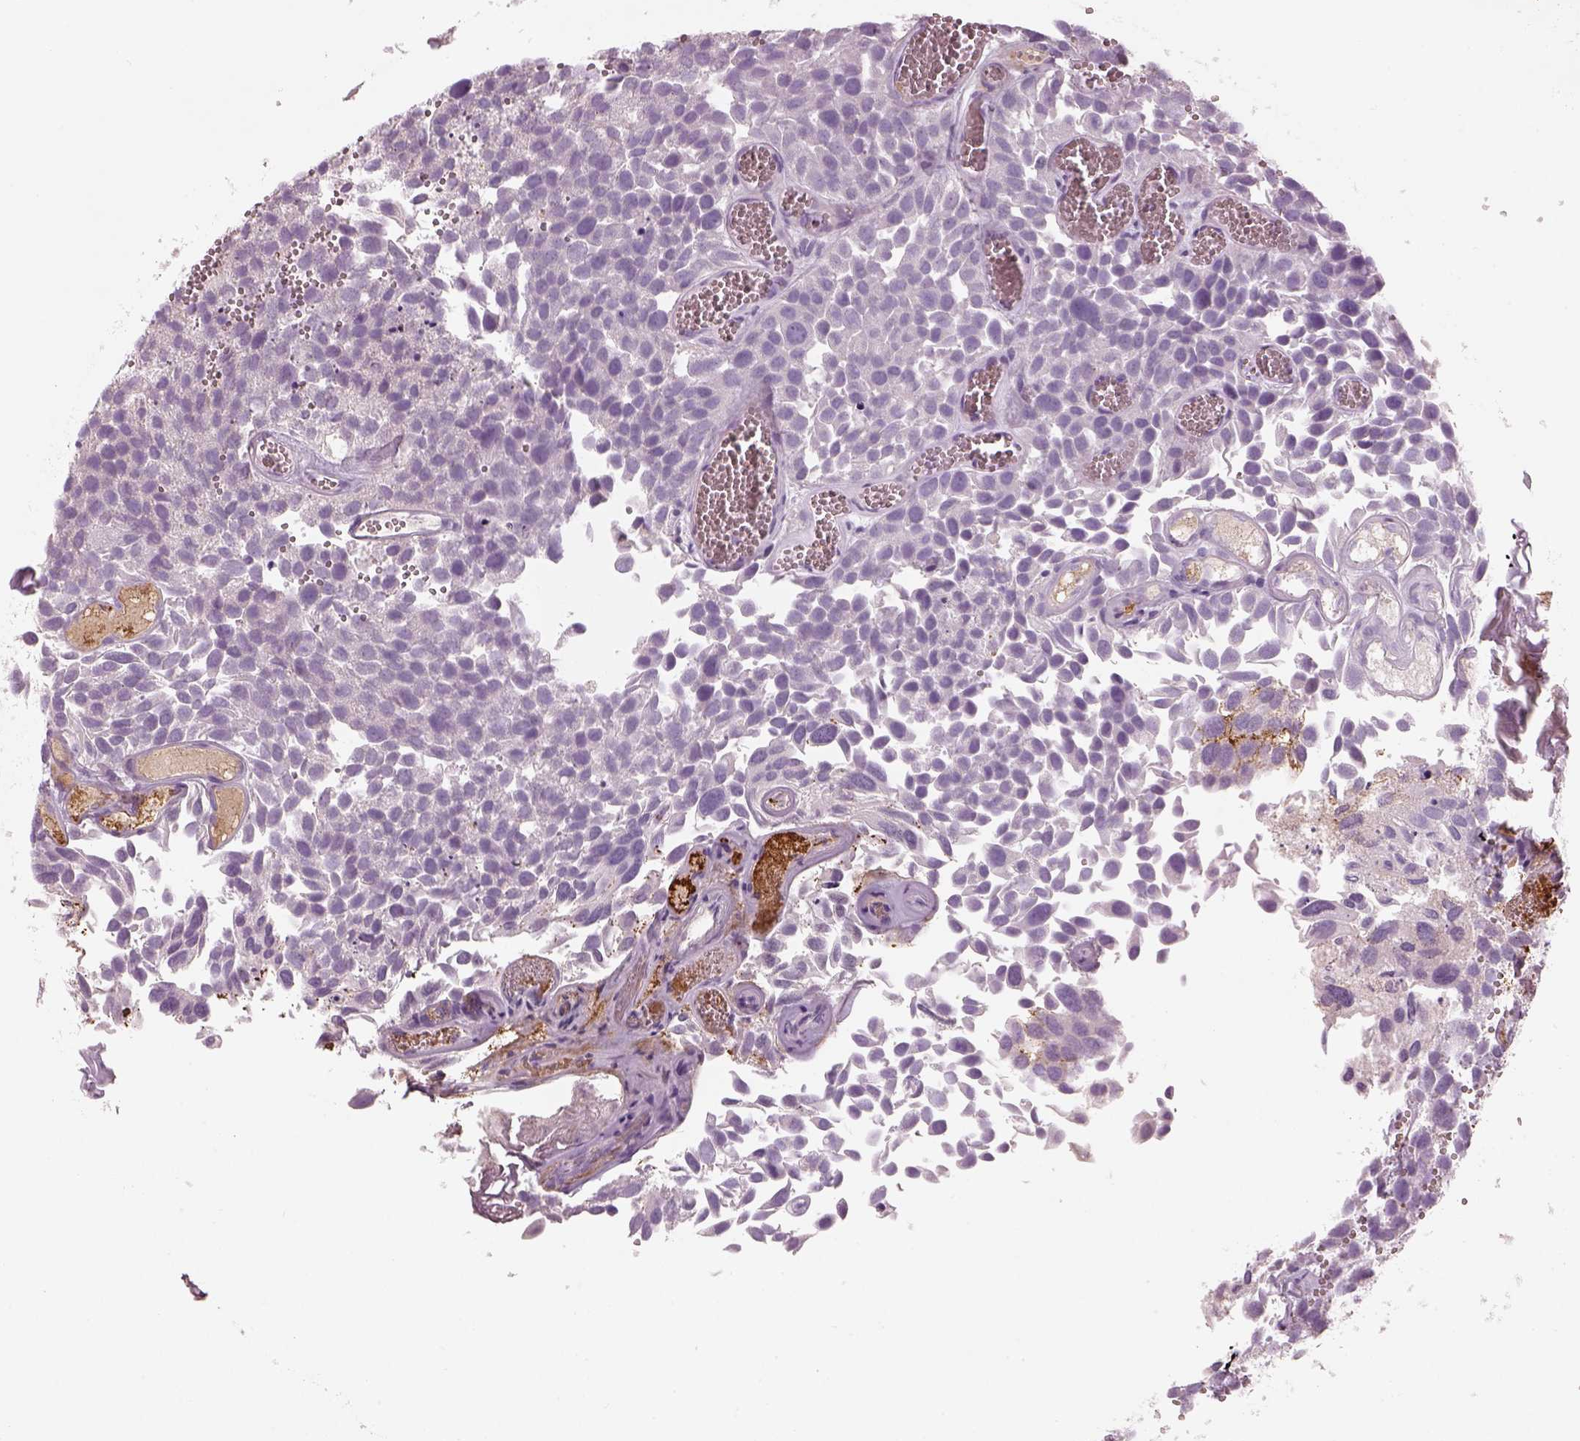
{"staining": {"intensity": "negative", "quantity": "none", "location": "none"}, "tissue": "urothelial cancer", "cell_type": "Tumor cells", "image_type": "cancer", "snomed": [{"axis": "morphology", "description": "Urothelial carcinoma, Low grade"}, {"axis": "topography", "description": "Urinary bladder"}], "caption": "Micrograph shows no significant protein staining in tumor cells of urothelial cancer. (Immunohistochemistry, brightfield microscopy, high magnification).", "gene": "PABPC1L2B", "patient": {"sex": "female", "age": 69}}